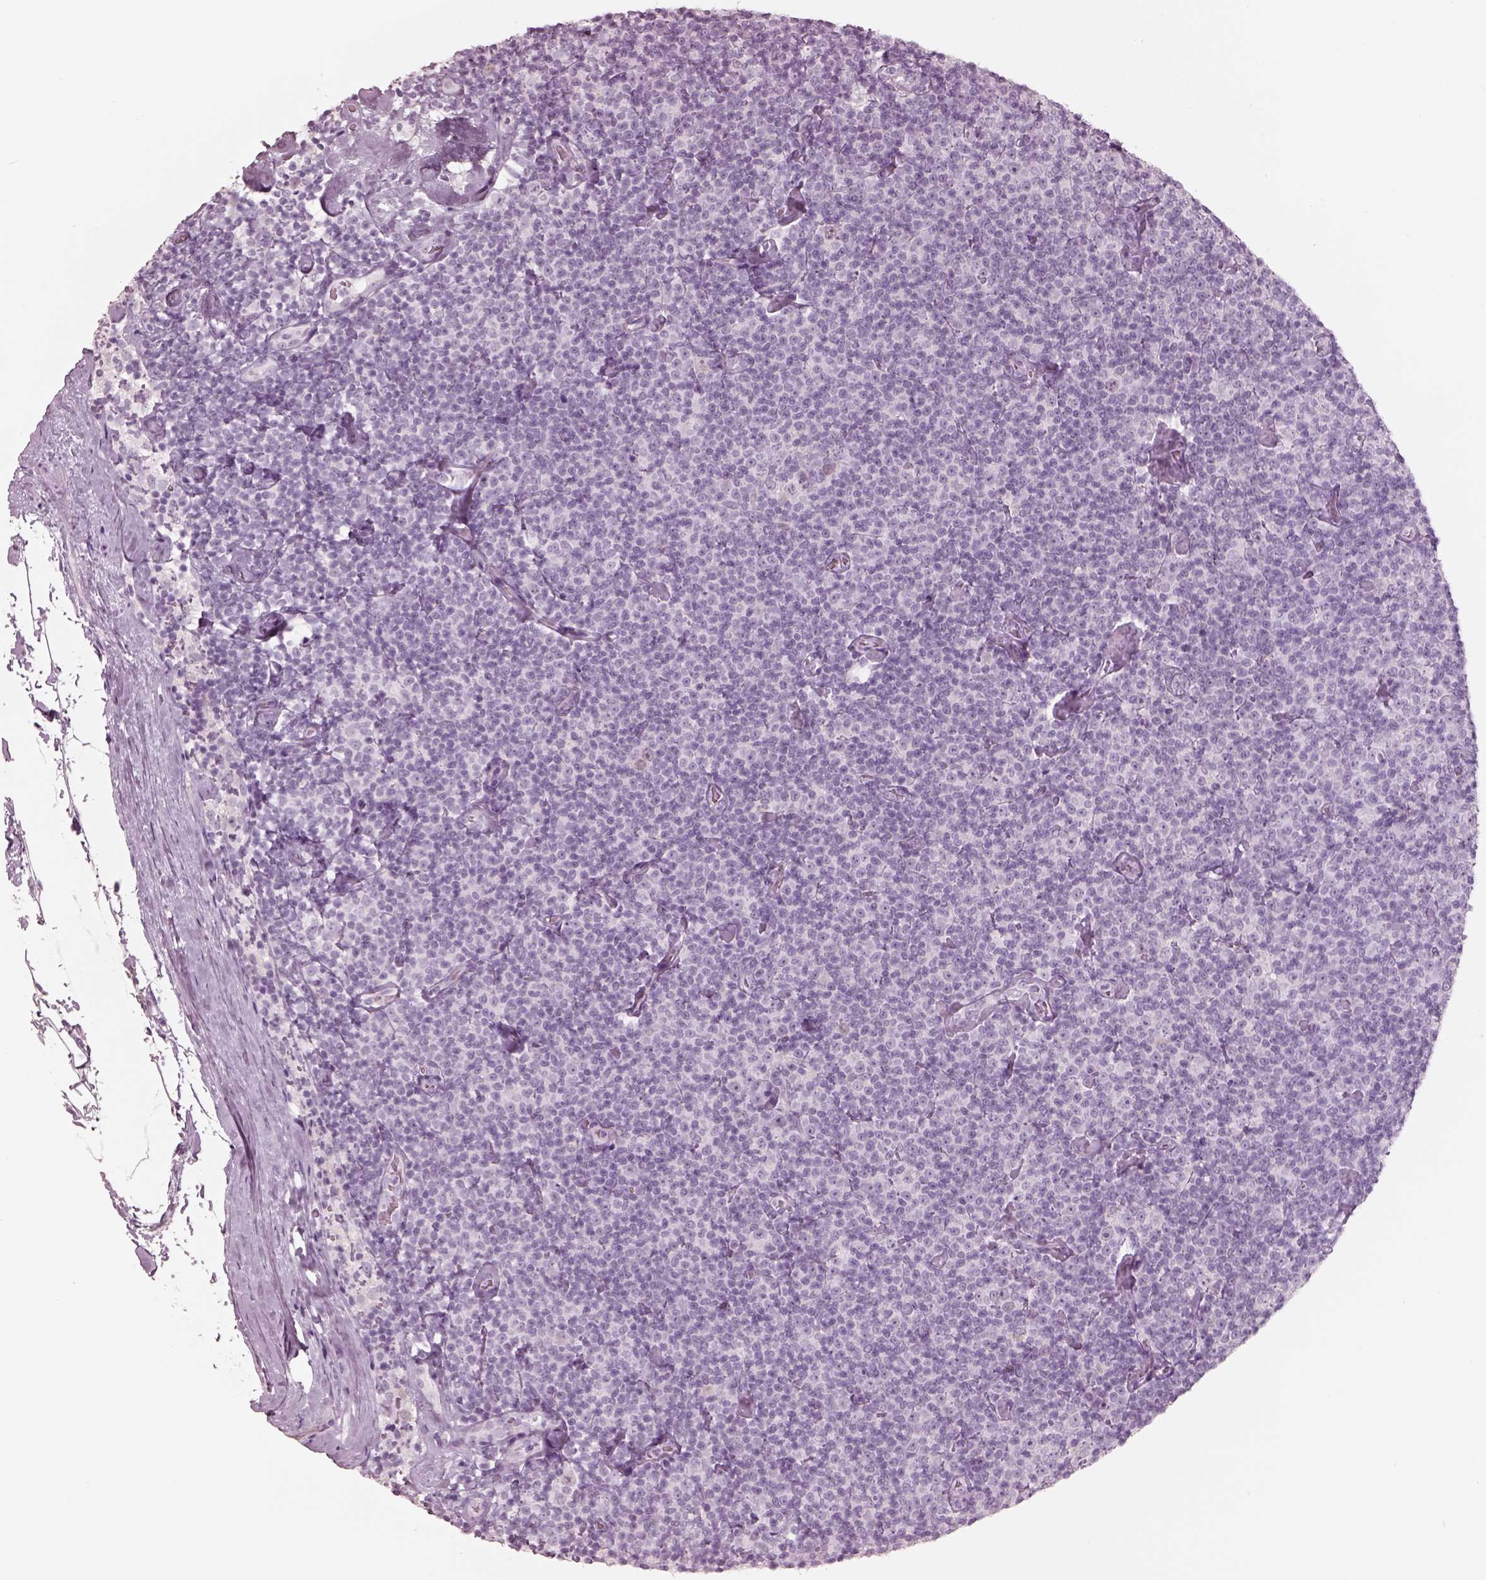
{"staining": {"intensity": "negative", "quantity": "none", "location": "none"}, "tissue": "lymphoma", "cell_type": "Tumor cells", "image_type": "cancer", "snomed": [{"axis": "morphology", "description": "Malignant lymphoma, non-Hodgkin's type, Low grade"}, {"axis": "topography", "description": "Lymph node"}], "caption": "Low-grade malignant lymphoma, non-Hodgkin's type was stained to show a protein in brown. There is no significant positivity in tumor cells.", "gene": "KRTAP24-1", "patient": {"sex": "male", "age": 81}}